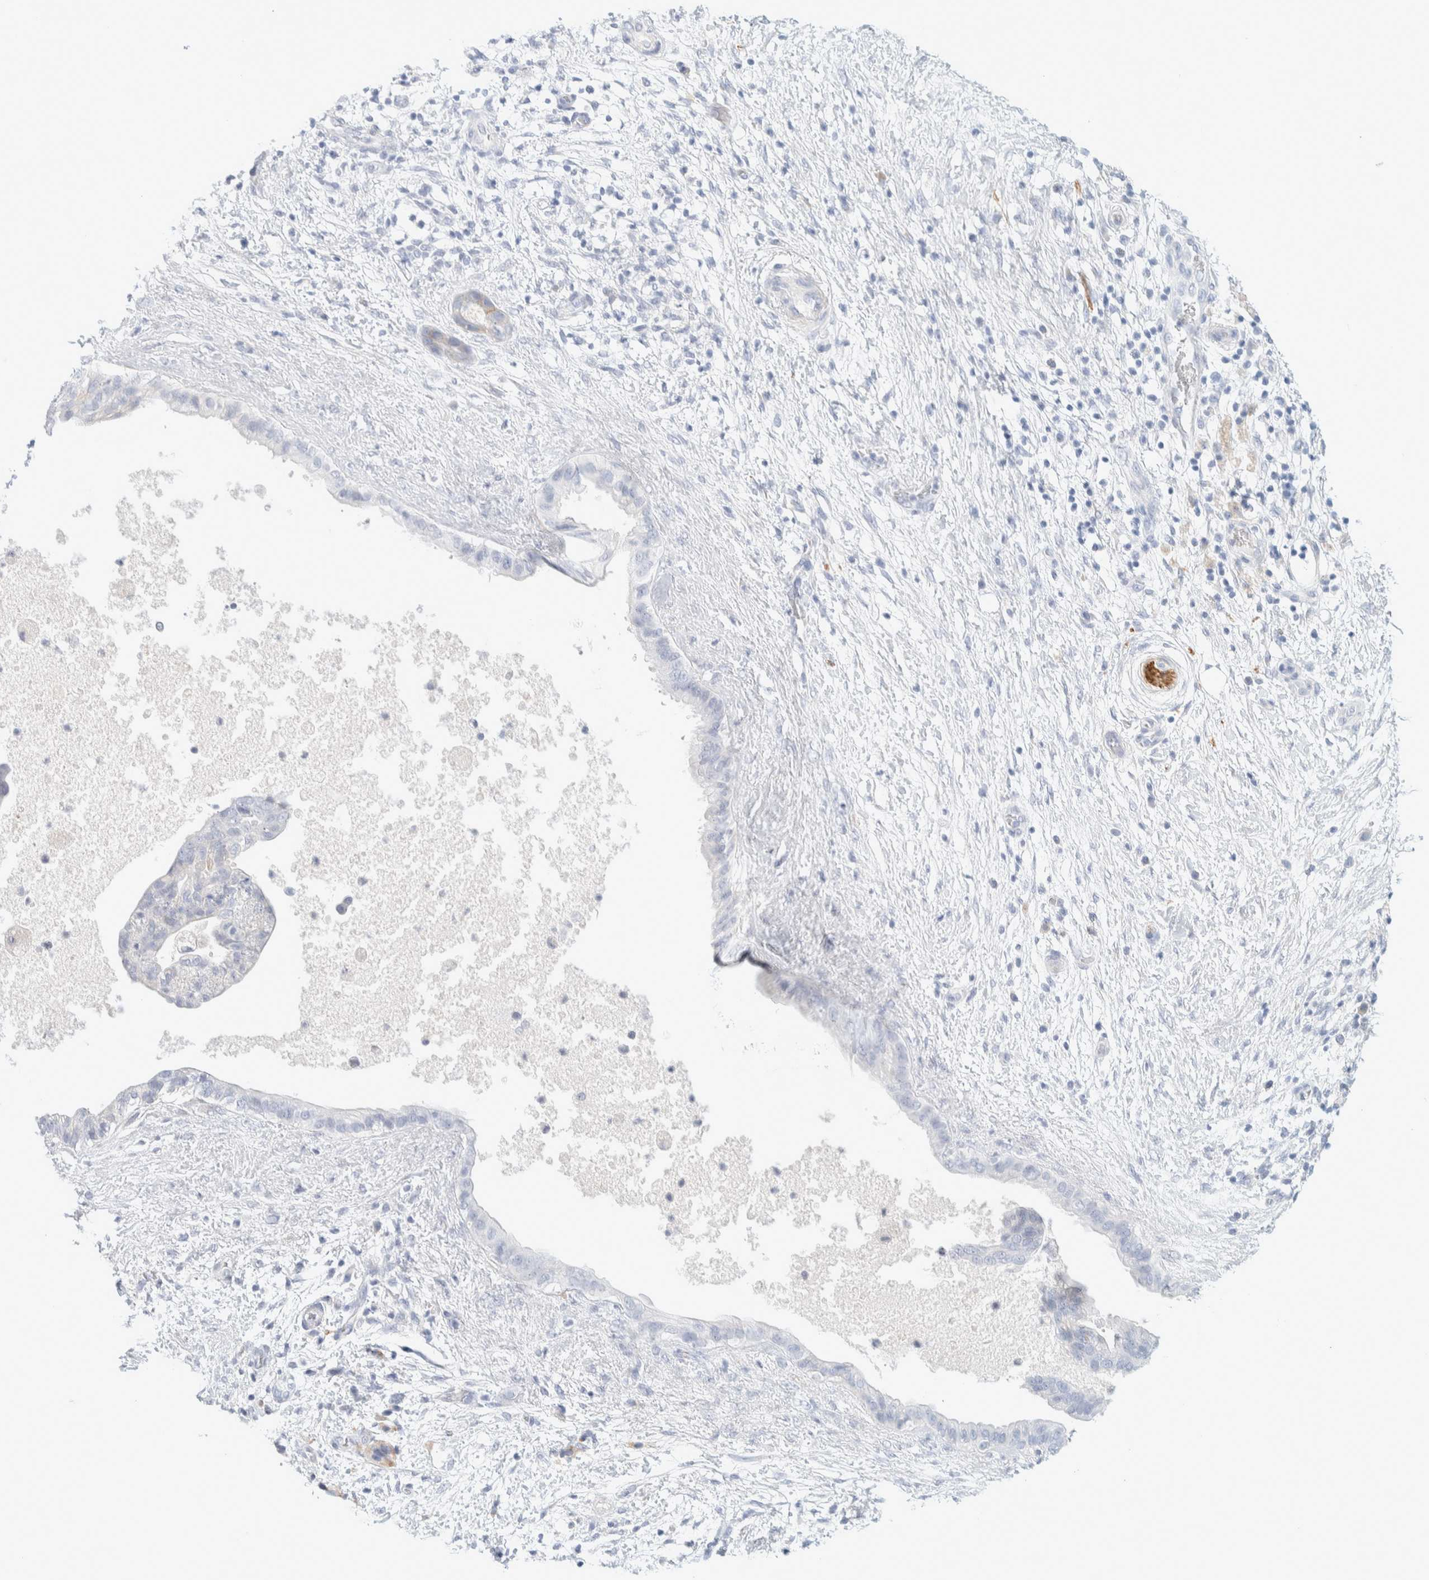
{"staining": {"intensity": "negative", "quantity": "none", "location": "none"}, "tissue": "pancreatic cancer", "cell_type": "Tumor cells", "image_type": "cancer", "snomed": [{"axis": "morphology", "description": "Adenocarcinoma, NOS"}, {"axis": "topography", "description": "Pancreas"}], "caption": "The photomicrograph displays no staining of tumor cells in pancreatic adenocarcinoma.", "gene": "ATCAY", "patient": {"sex": "female", "age": 78}}